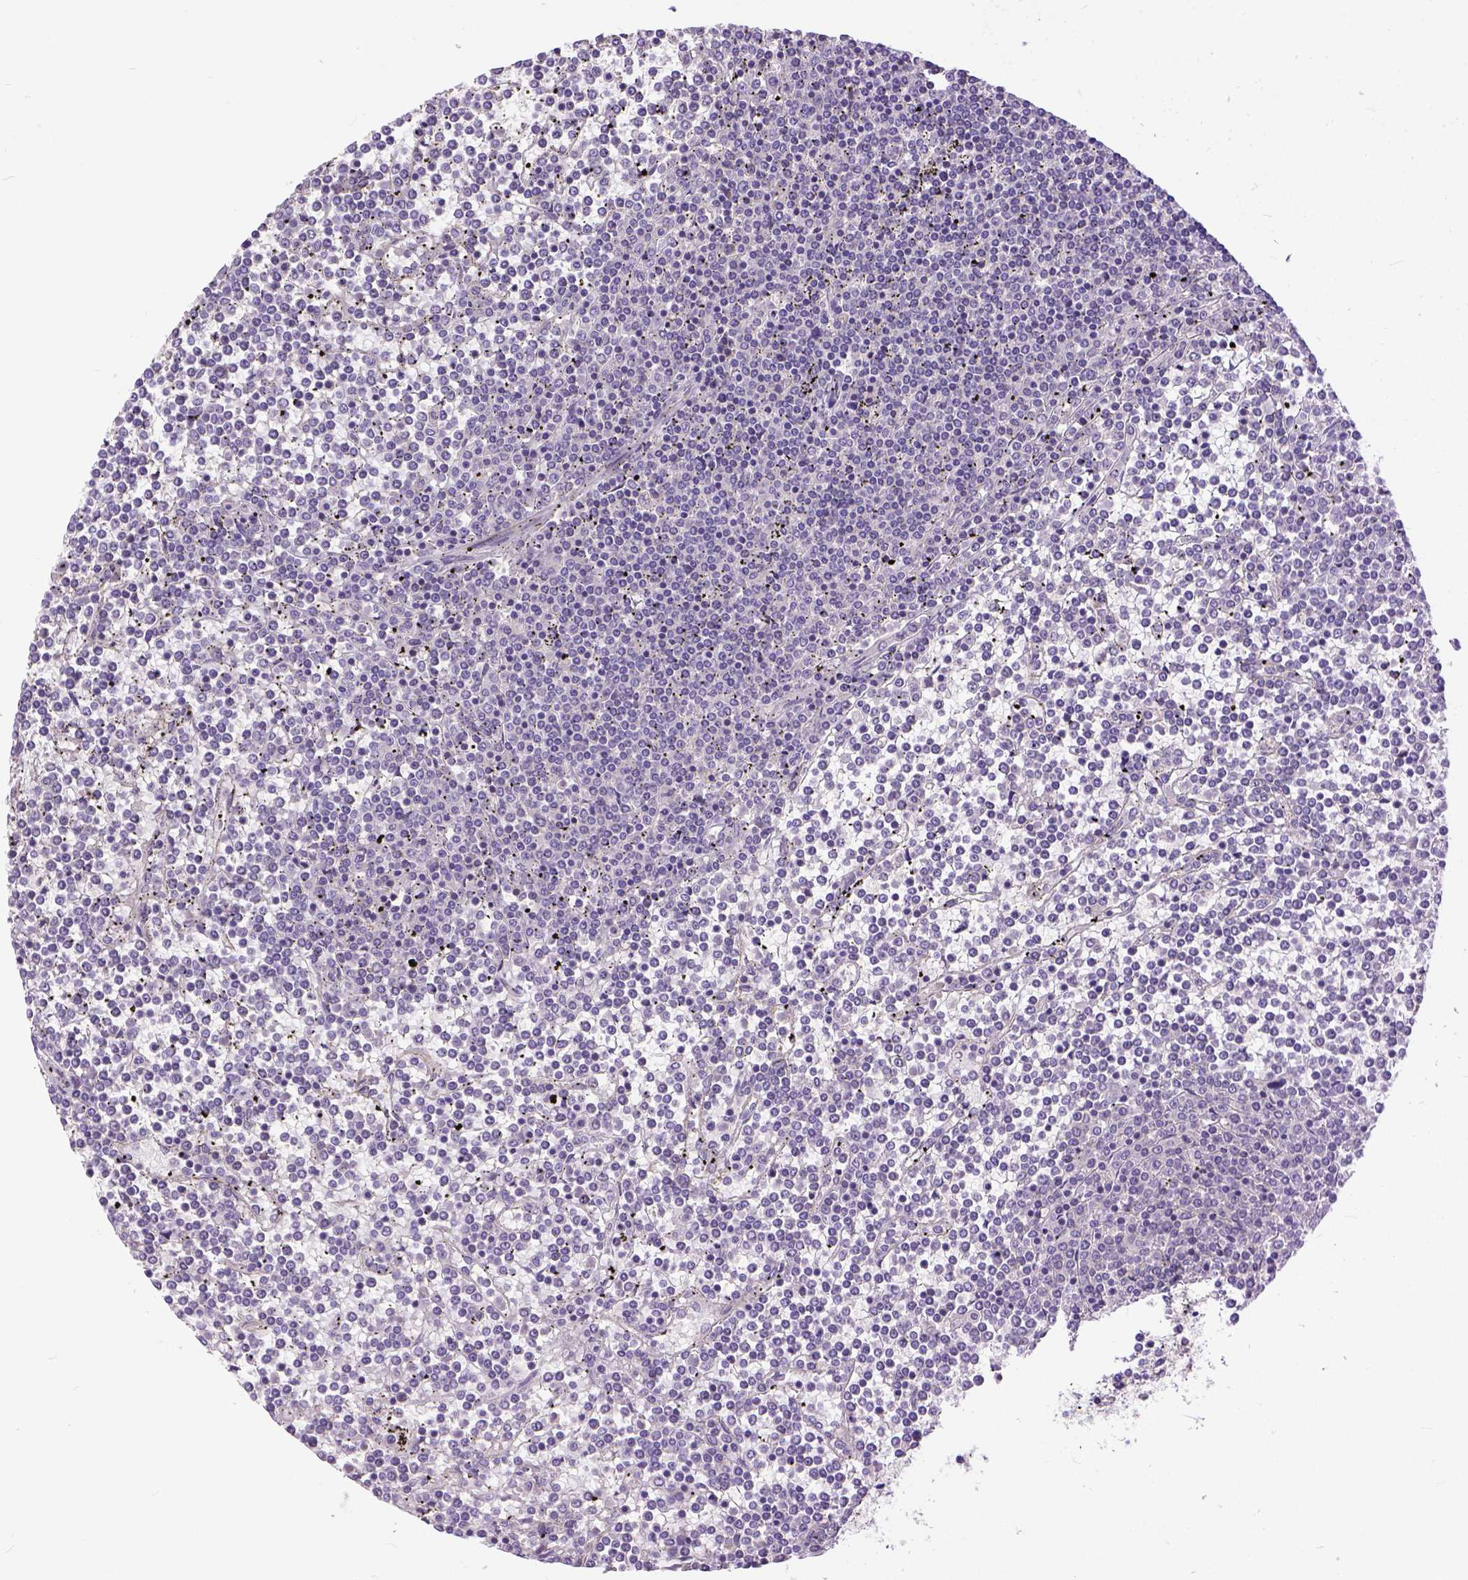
{"staining": {"intensity": "negative", "quantity": "none", "location": "none"}, "tissue": "lymphoma", "cell_type": "Tumor cells", "image_type": "cancer", "snomed": [{"axis": "morphology", "description": "Malignant lymphoma, non-Hodgkin's type, Low grade"}, {"axis": "topography", "description": "Spleen"}], "caption": "Immunohistochemistry (IHC) image of neoplastic tissue: malignant lymphoma, non-Hodgkin's type (low-grade) stained with DAB displays no significant protein expression in tumor cells.", "gene": "BANF2", "patient": {"sex": "female", "age": 19}}